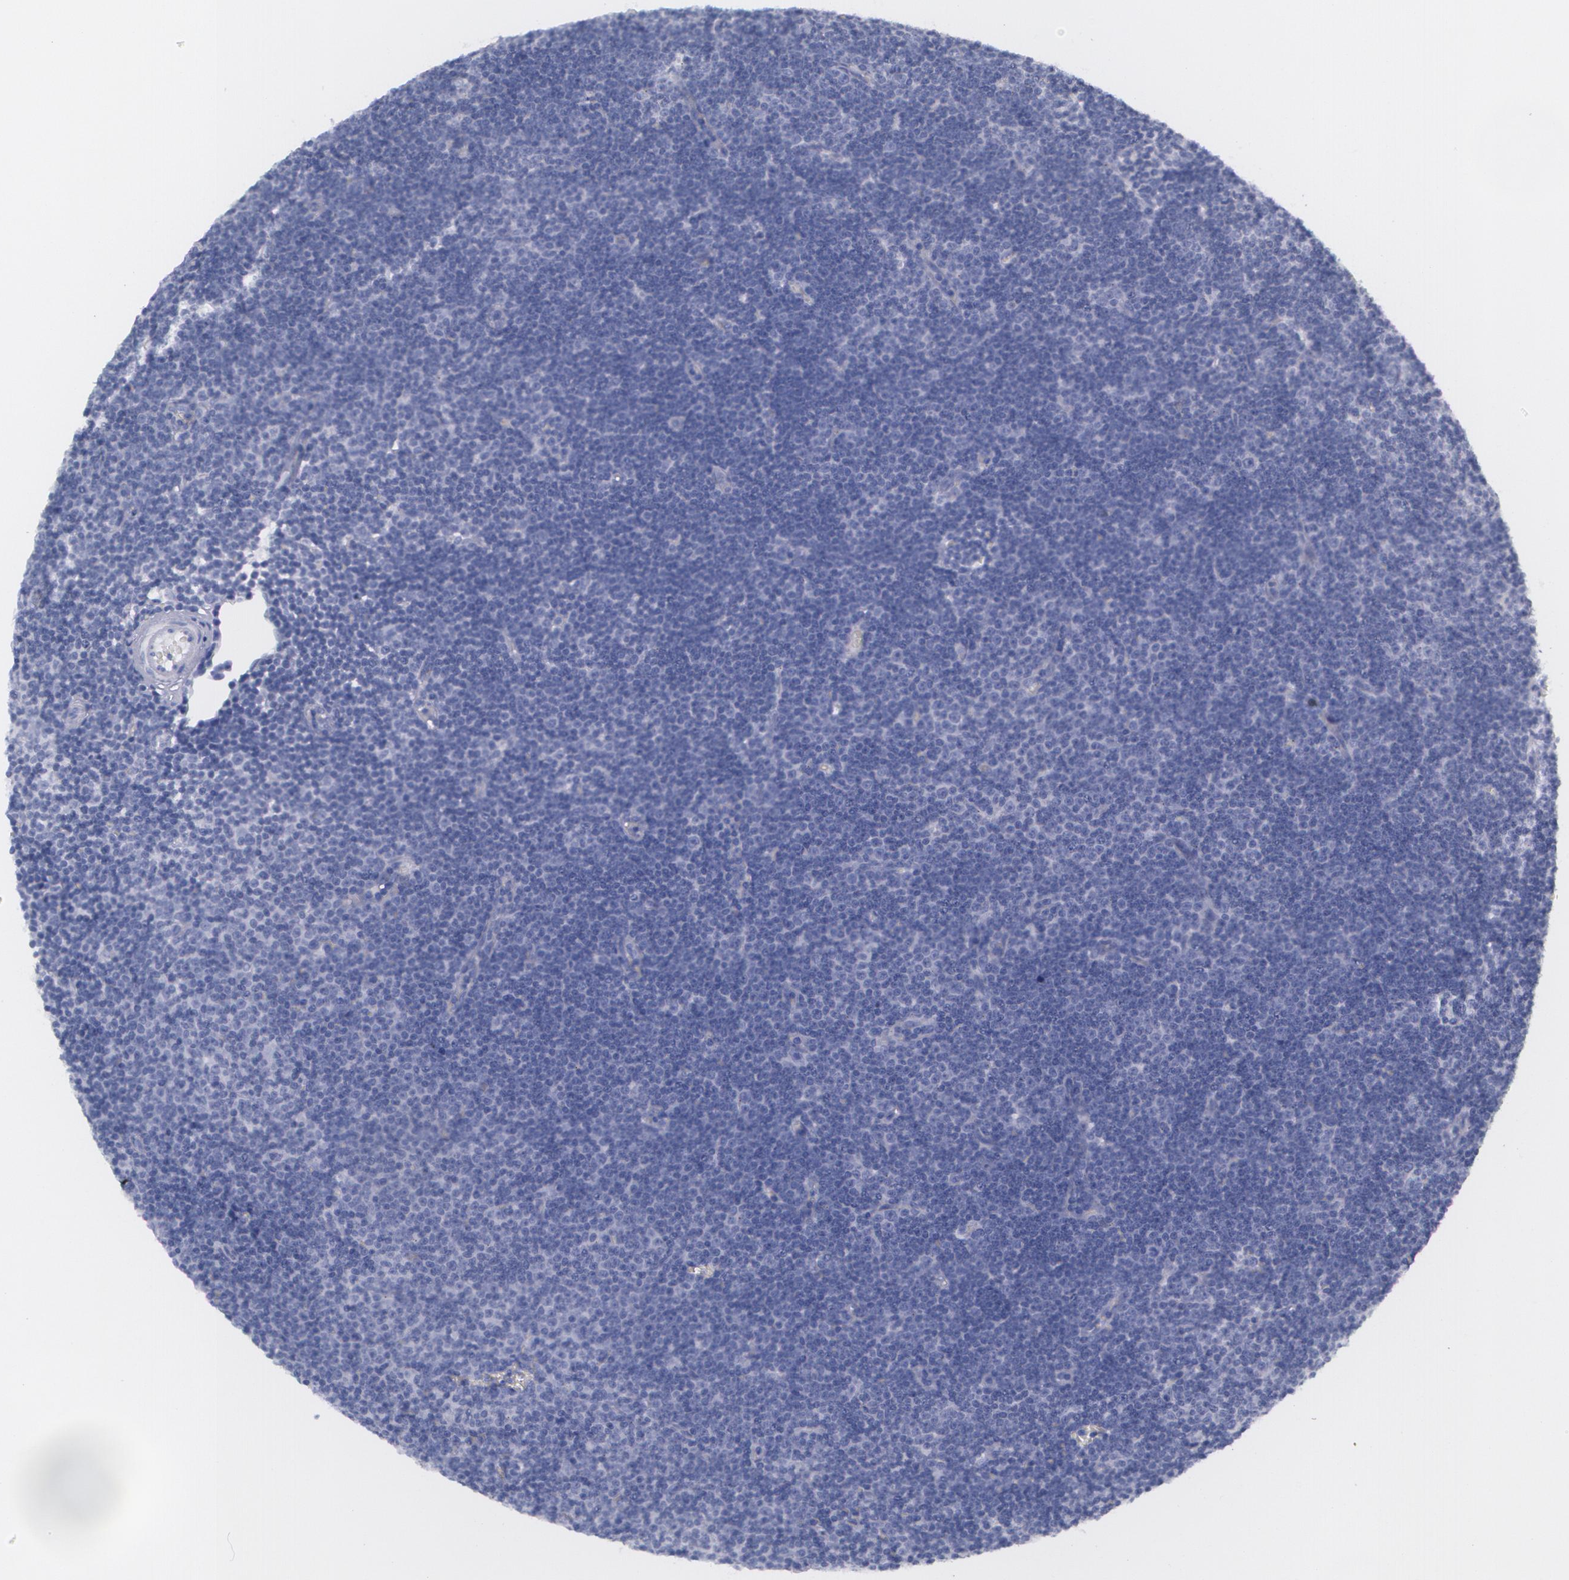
{"staining": {"intensity": "negative", "quantity": "none", "location": "none"}, "tissue": "lymphoma", "cell_type": "Tumor cells", "image_type": "cancer", "snomed": [{"axis": "morphology", "description": "Malignant lymphoma, non-Hodgkin's type, Low grade"}, {"axis": "topography", "description": "Lymph node"}], "caption": "High power microscopy micrograph of an IHC micrograph of lymphoma, revealing no significant staining in tumor cells.", "gene": "CILK1", "patient": {"sex": "male", "age": 57}}